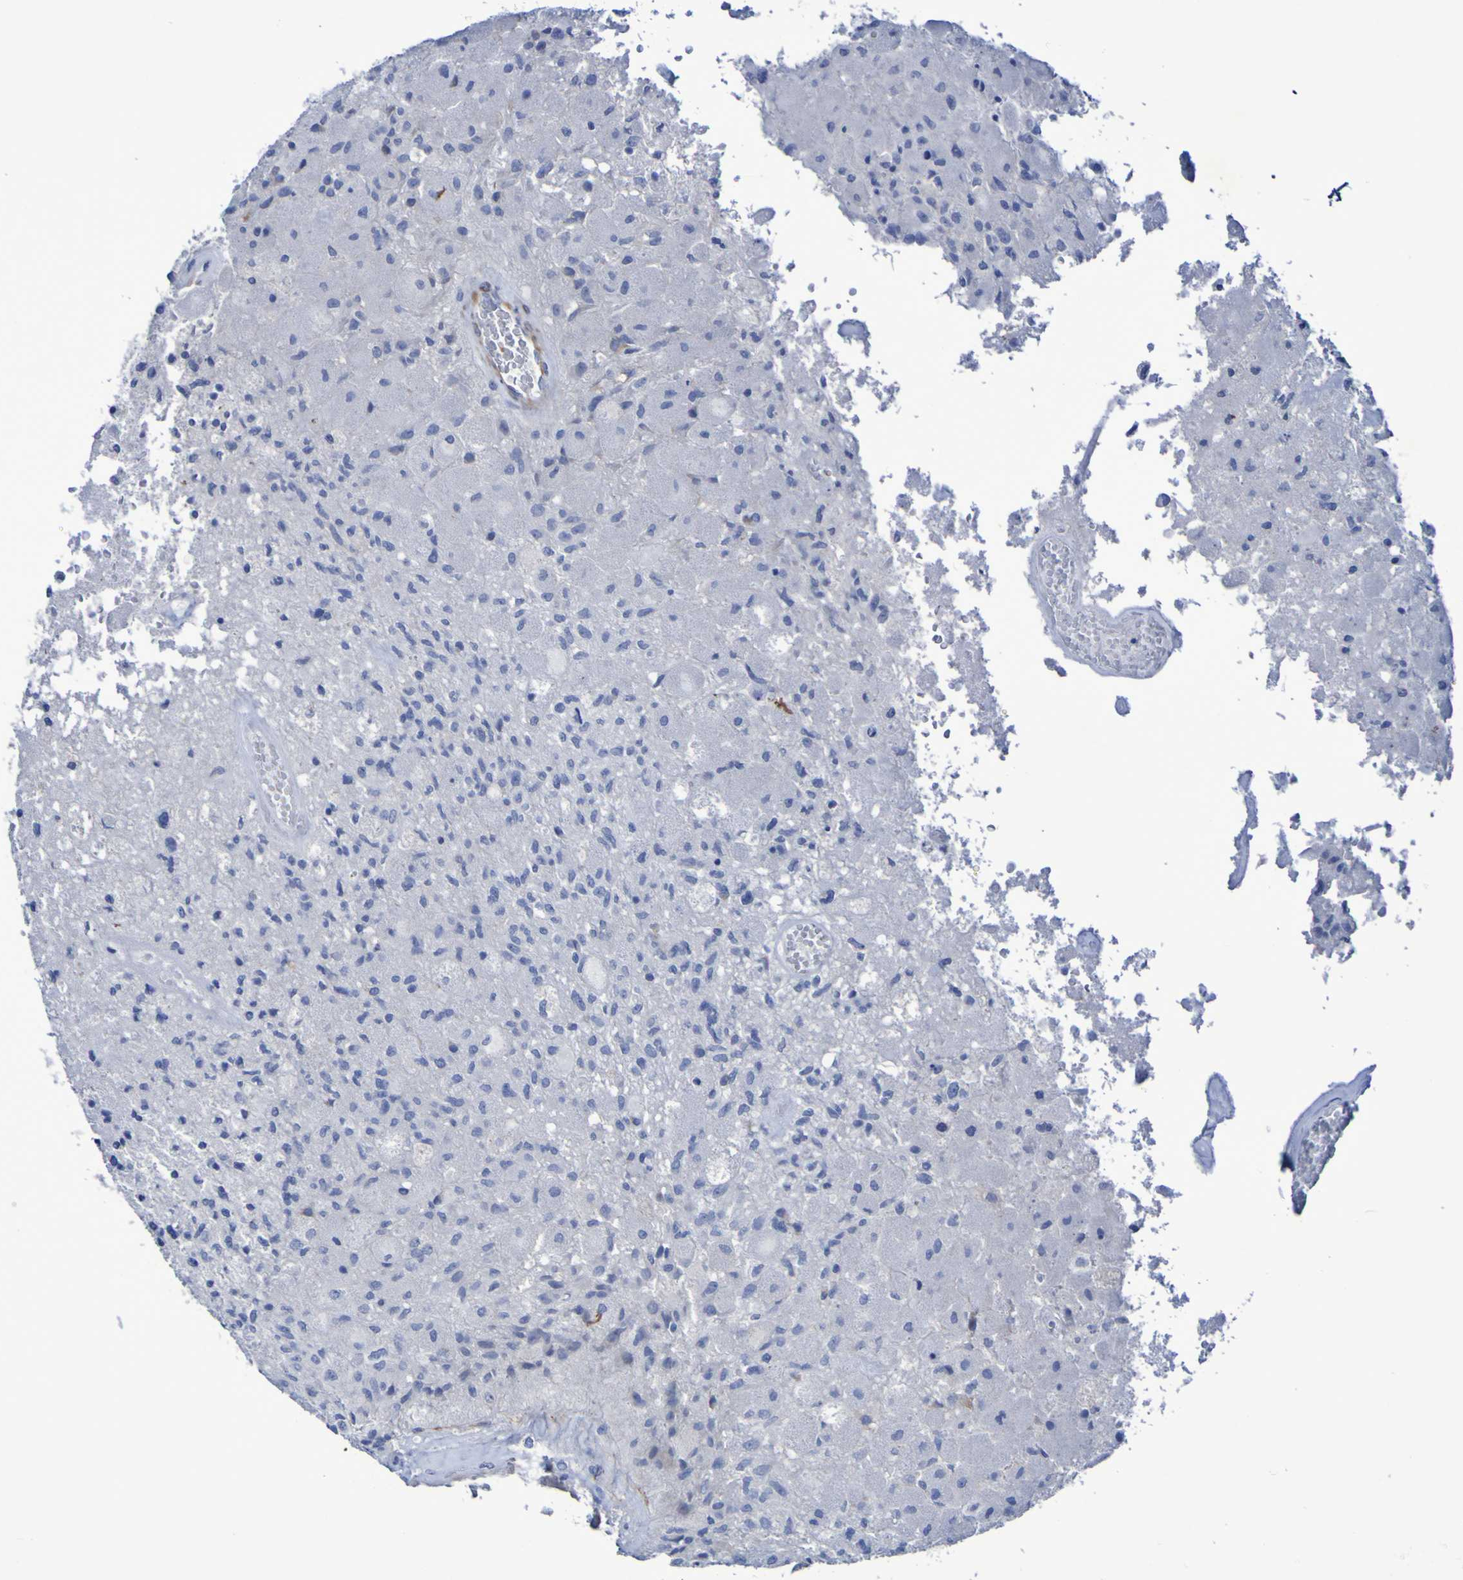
{"staining": {"intensity": "negative", "quantity": "none", "location": "none"}, "tissue": "glioma", "cell_type": "Tumor cells", "image_type": "cancer", "snomed": [{"axis": "morphology", "description": "Normal tissue, NOS"}, {"axis": "morphology", "description": "Glioma, malignant, High grade"}, {"axis": "topography", "description": "Cerebral cortex"}], "caption": "Glioma was stained to show a protein in brown. There is no significant expression in tumor cells. (DAB immunohistochemistry (IHC) with hematoxylin counter stain).", "gene": "LPP", "patient": {"sex": "male", "age": 77}}